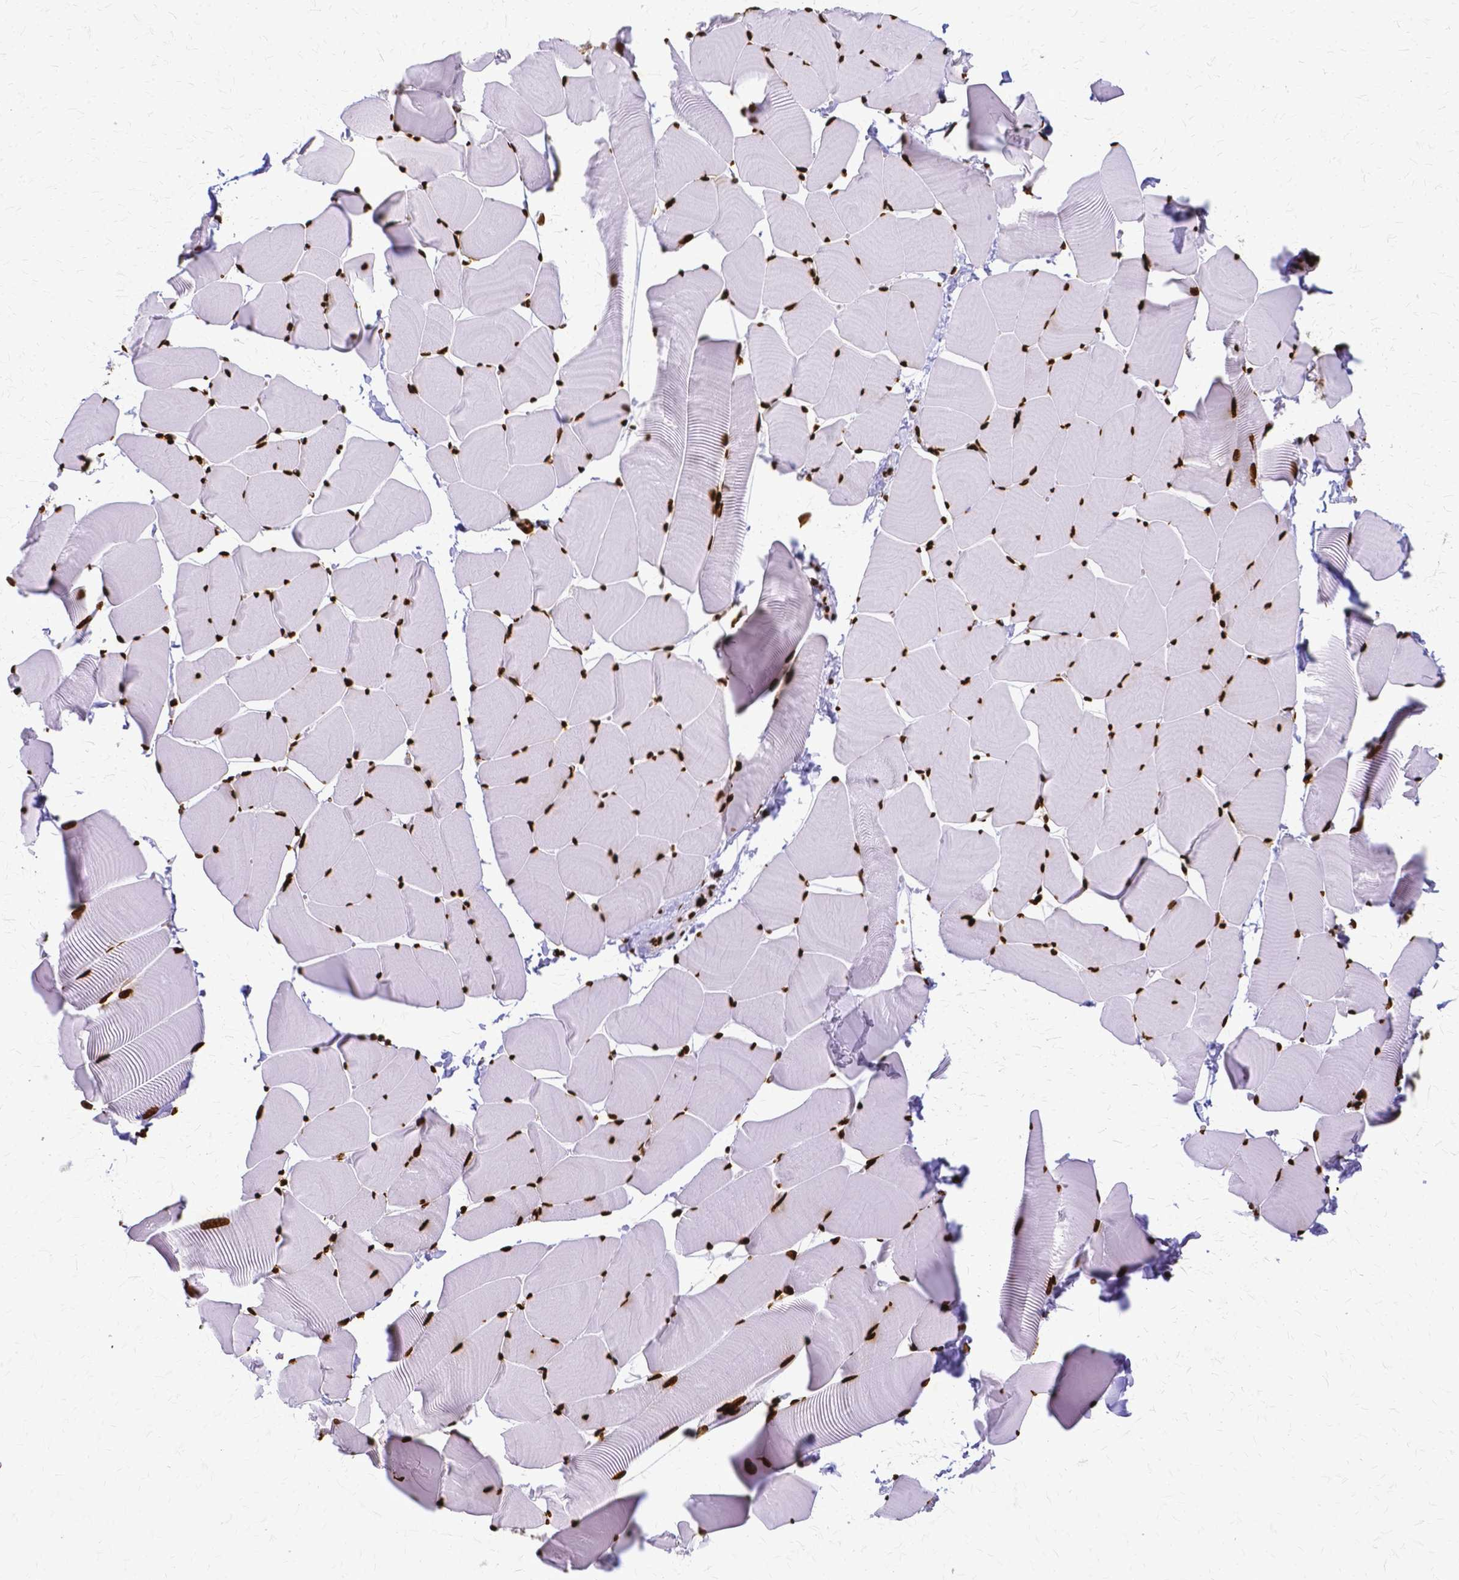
{"staining": {"intensity": "strong", "quantity": ">75%", "location": "nuclear"}, "tissue": "skeletal muscle", "cell_type": "Myocytes", "image_type": "normal", "snomed": [{"axis": "morphology", "description": "Normal tissue, NOS"}, {"axis": "topography", "description": "Skeletal muscle"}], "caption": "The immunohistochemical stain labels strong nuclear staining in myocytes of unremarkable skeletal muscle. (IHC, brightfield microscopy, high magnification).", "gene": "SFPQ", "patient": {"sex": "male", "age": 25}}